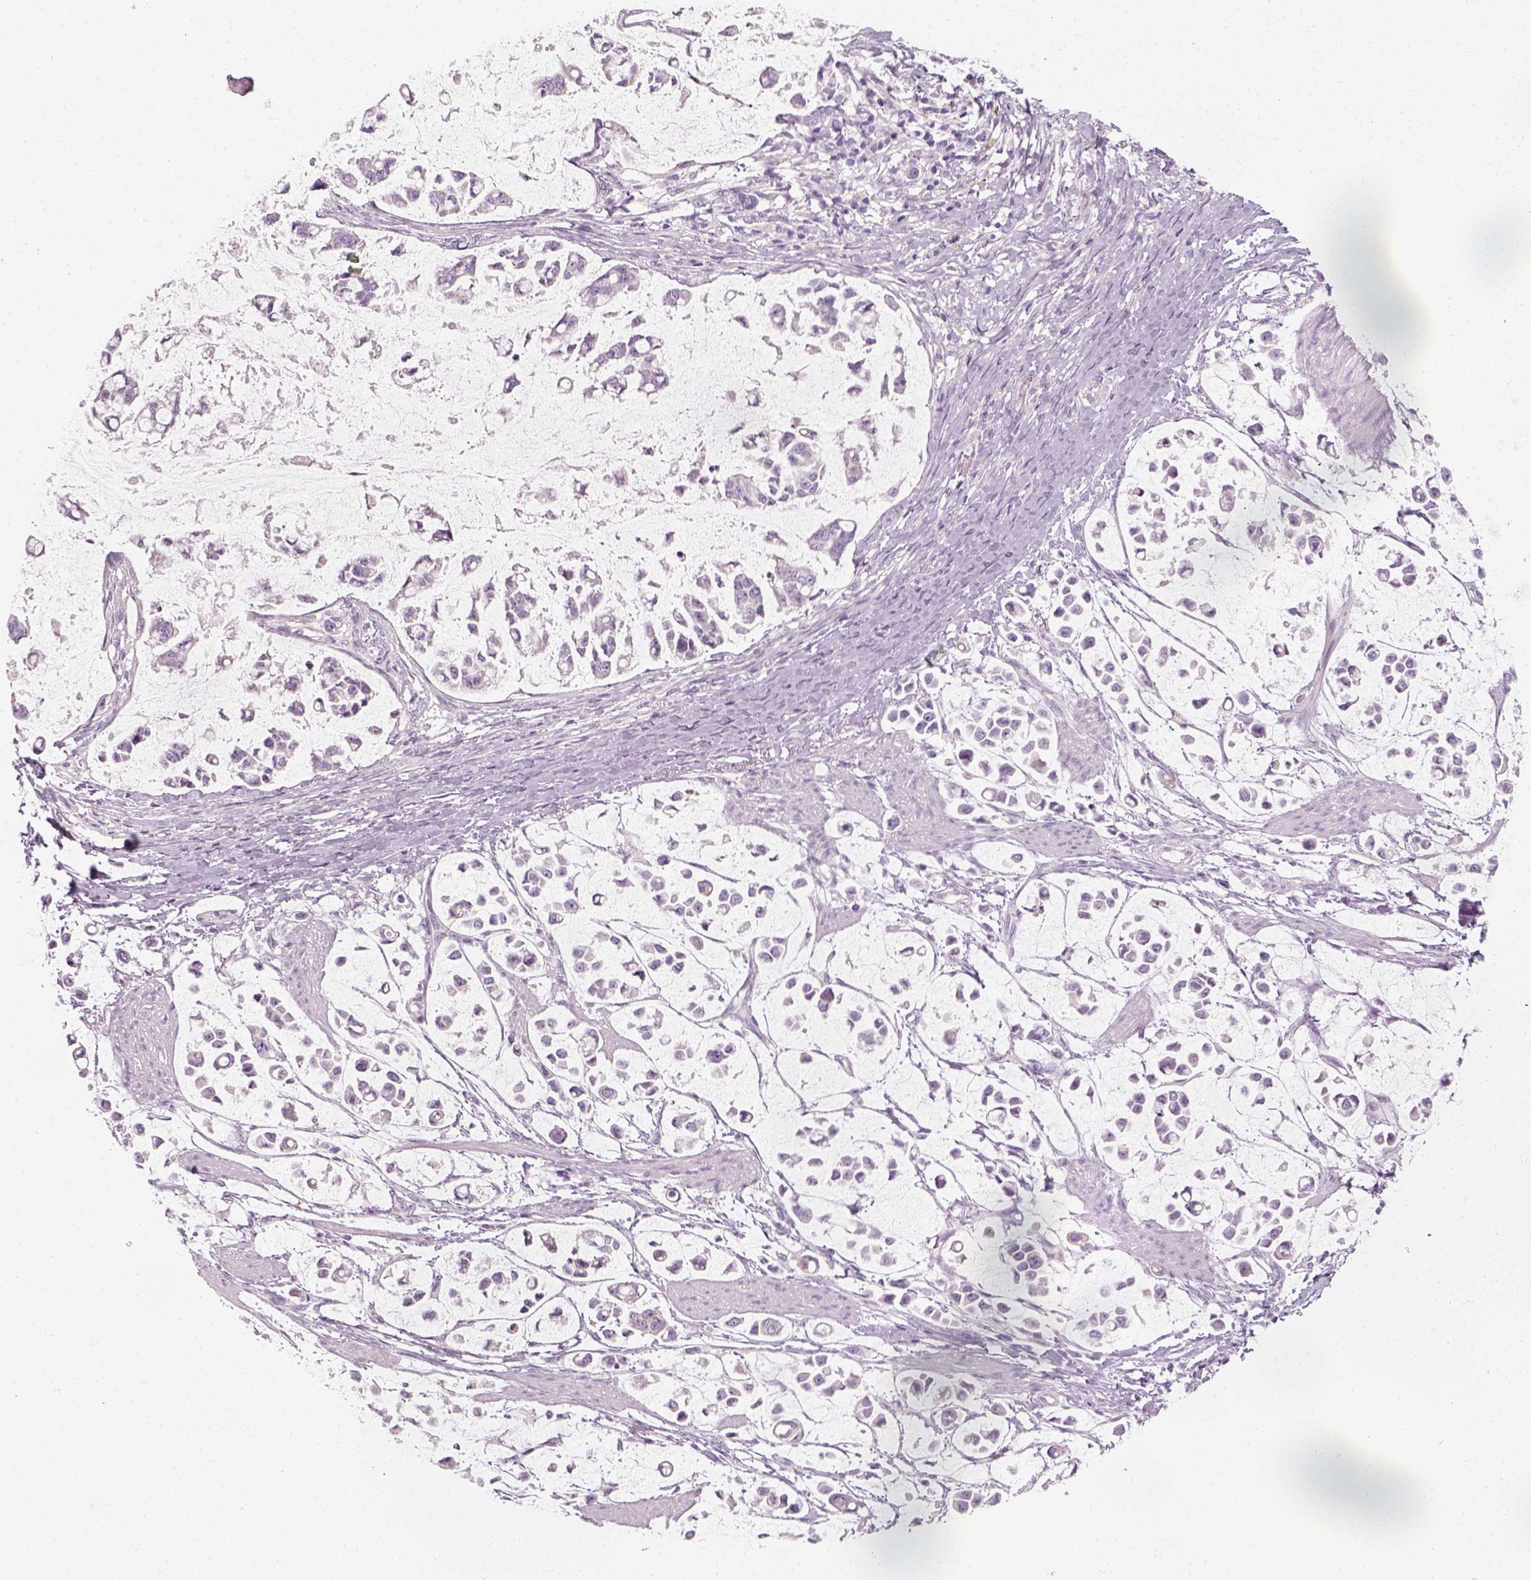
{"staining": {"intensity": "negative", "quantity": "none", "location": "none"}, "tissue": "stomach cancer", "cell_type": "Tumor cells", "image_type": "cancer", "snomed": [{"axis": "morphology", "description": "Adenocarcinoma, NOS"}, {"axis": "topography", "description": "Stomach"}], "caption": "The photomicrograph demonstrates no significant positivity in tumor cells of stomach adenocarcinoma.", "gene": "PRAME", "patient": {"sex": "male", "age": 82}}